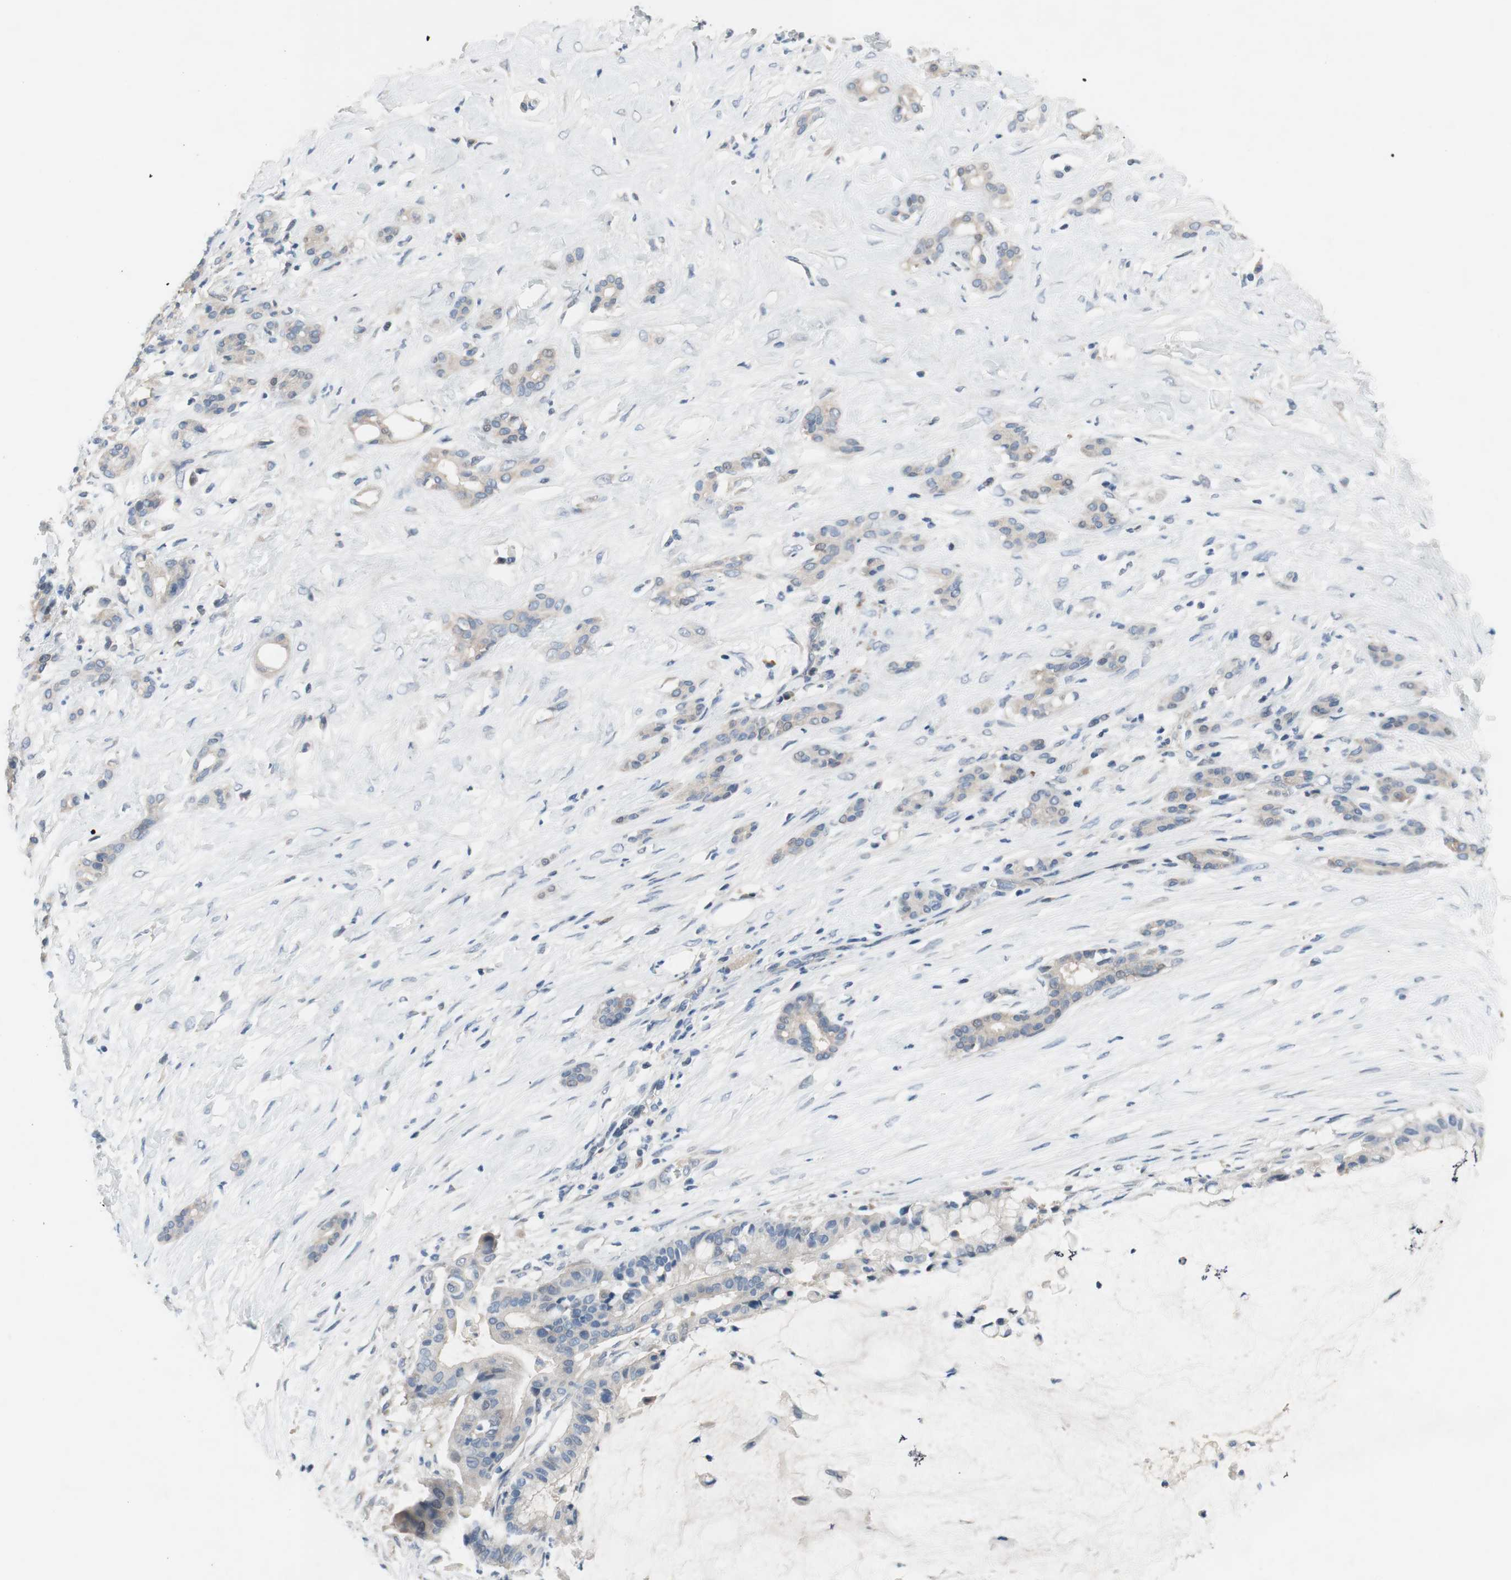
{"staining": {"intensity": "negative", "quantity": "none", "location": "none"}, "tissue": "pancreatic cancer", "cell_type": "Tumor cells", "image_type": "cancer", "snomed": [{"axis": "morphology", "description": "Adenocarcinoma, NOS"}, {"axis": "topography", "description": "Pancreas"}], "caption": "Pancreatic cancer was stained to show a protein in brown. There is no significant positivity in tumor cells.", "gene": "TACR3", "patient": {"sex": "male", "age": 41}}